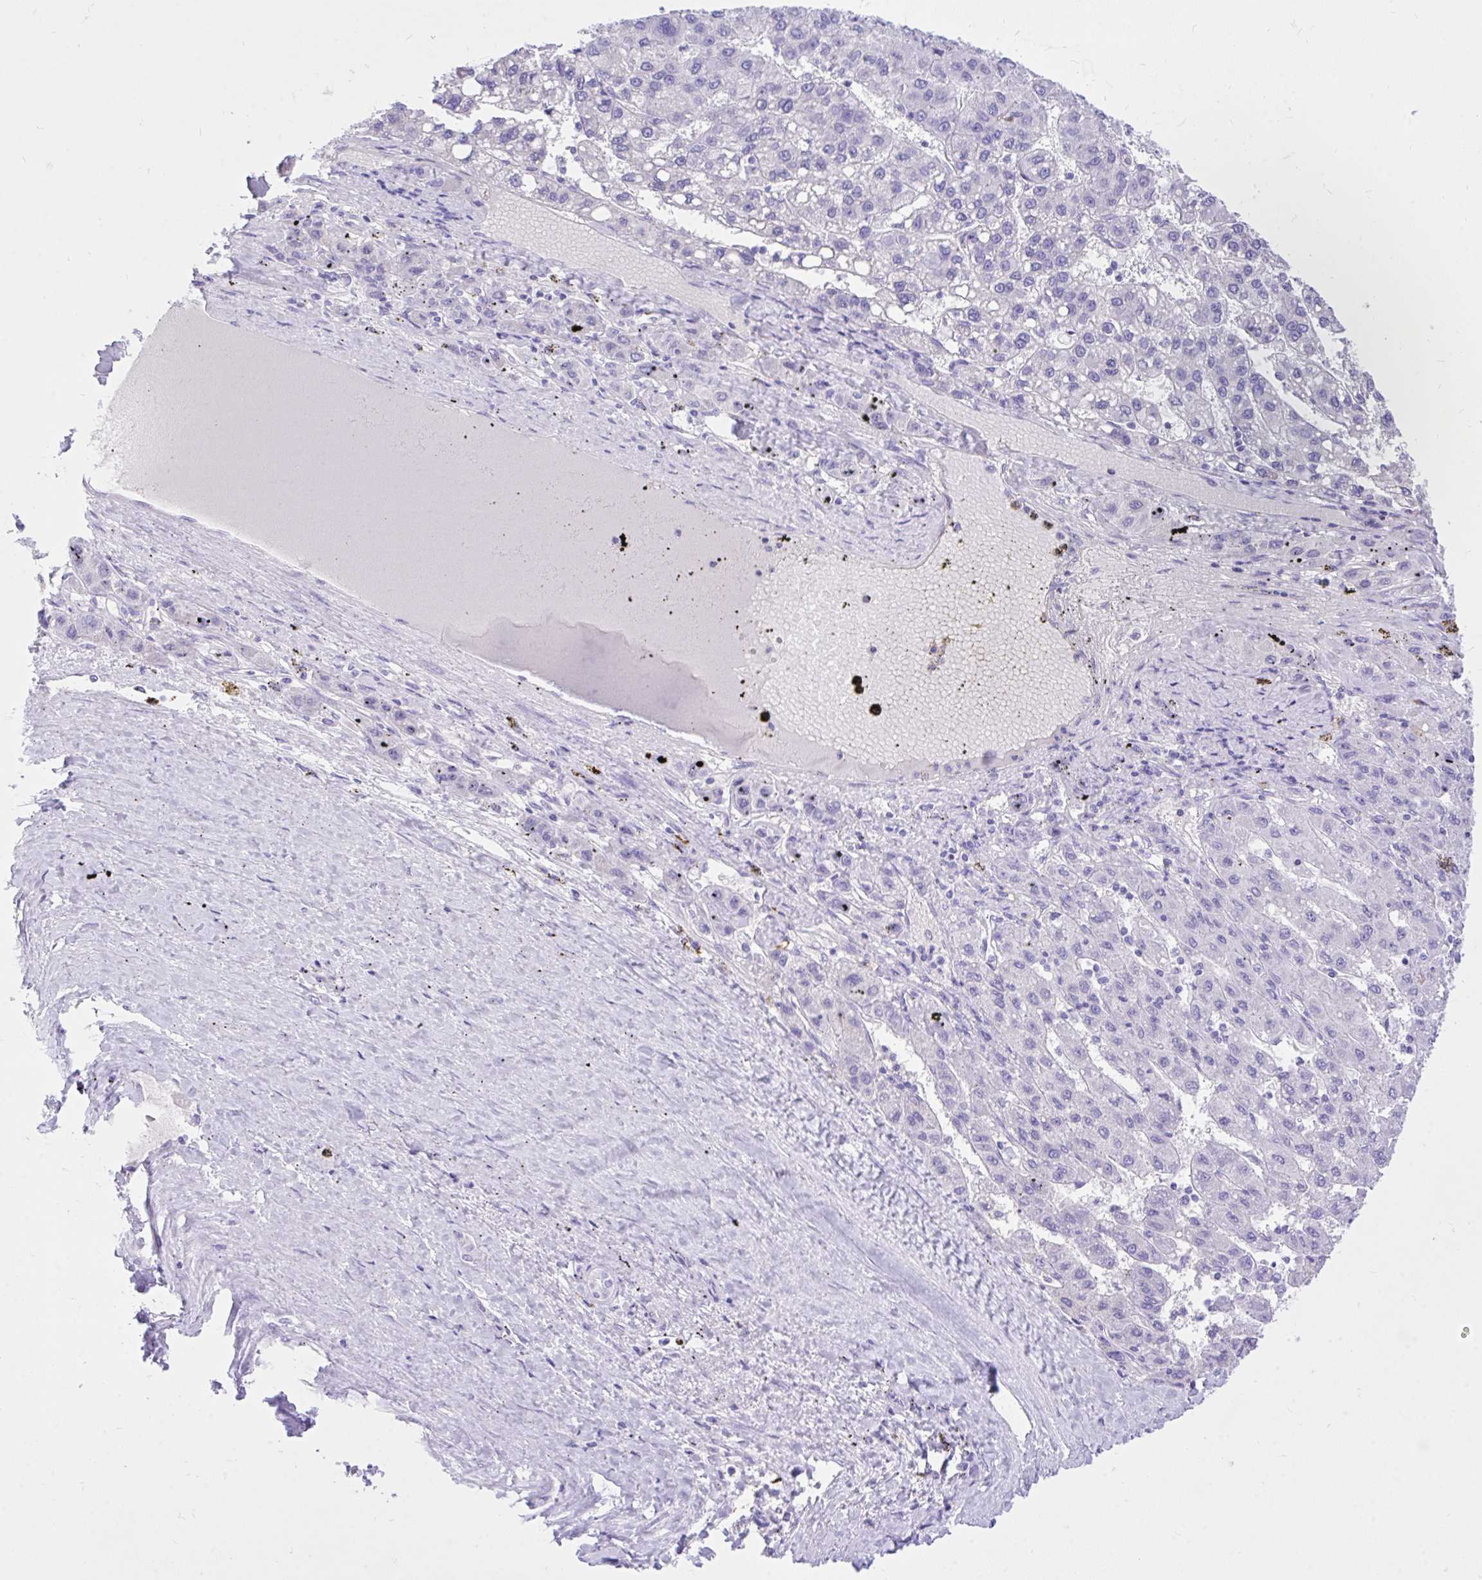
{"staining": {"intensity": "negative", "quantity": "none", "location": "none"}, "tissue": "liver cancer", "cell_type": "Tumor cells", "image_type": "cancer", "snomed": [{"axis": "morphology", "description": "Carcinoma, Hepatocellular, NOS"}, {"axis": "topography", "description": "Liver"}], "caption": "A micrograph of human hepatocellular carcinoma (liver) is negative for staining in tumor cells. Nuclei are stained in blue.", "gene": "MON1A", "patient": {"sex": "female", "age": 82}}